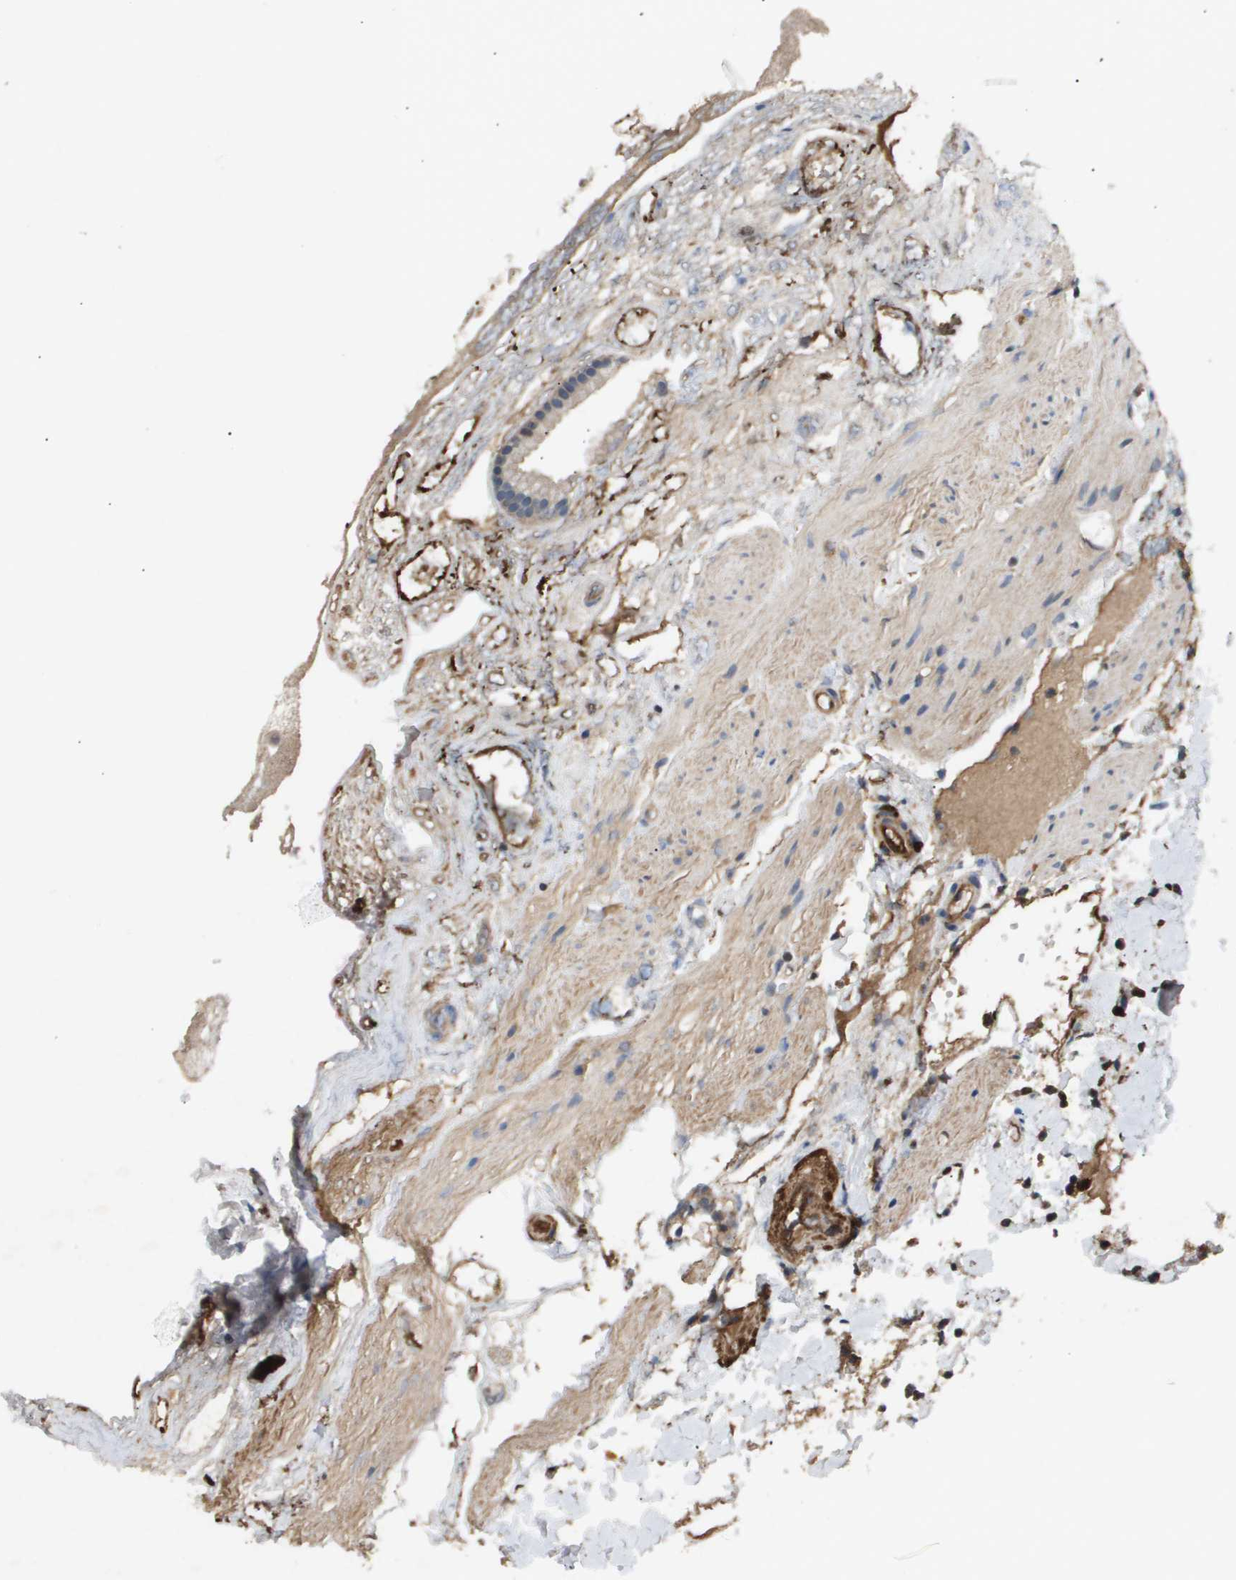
{"staining": {"intensity": "weak", "quantity": "<25%", "location": "cytoplasmic/membranous"}, "tissue": "gallbladder", "cell_type": "Glandular cells", "image_type": "normal", "snomed": [{"axis": "morphology", "description": "Normal tissue, NOS"}, {"axis": "topography", "description": "Gallbladder"}], "caption": "Immunohistochemistry image of unremarkable gallbladder stained for a protein (brown), which displays no staining in glandular cells.", "gene": "ERG", "patient": {"sex": "female", "age": 26}}